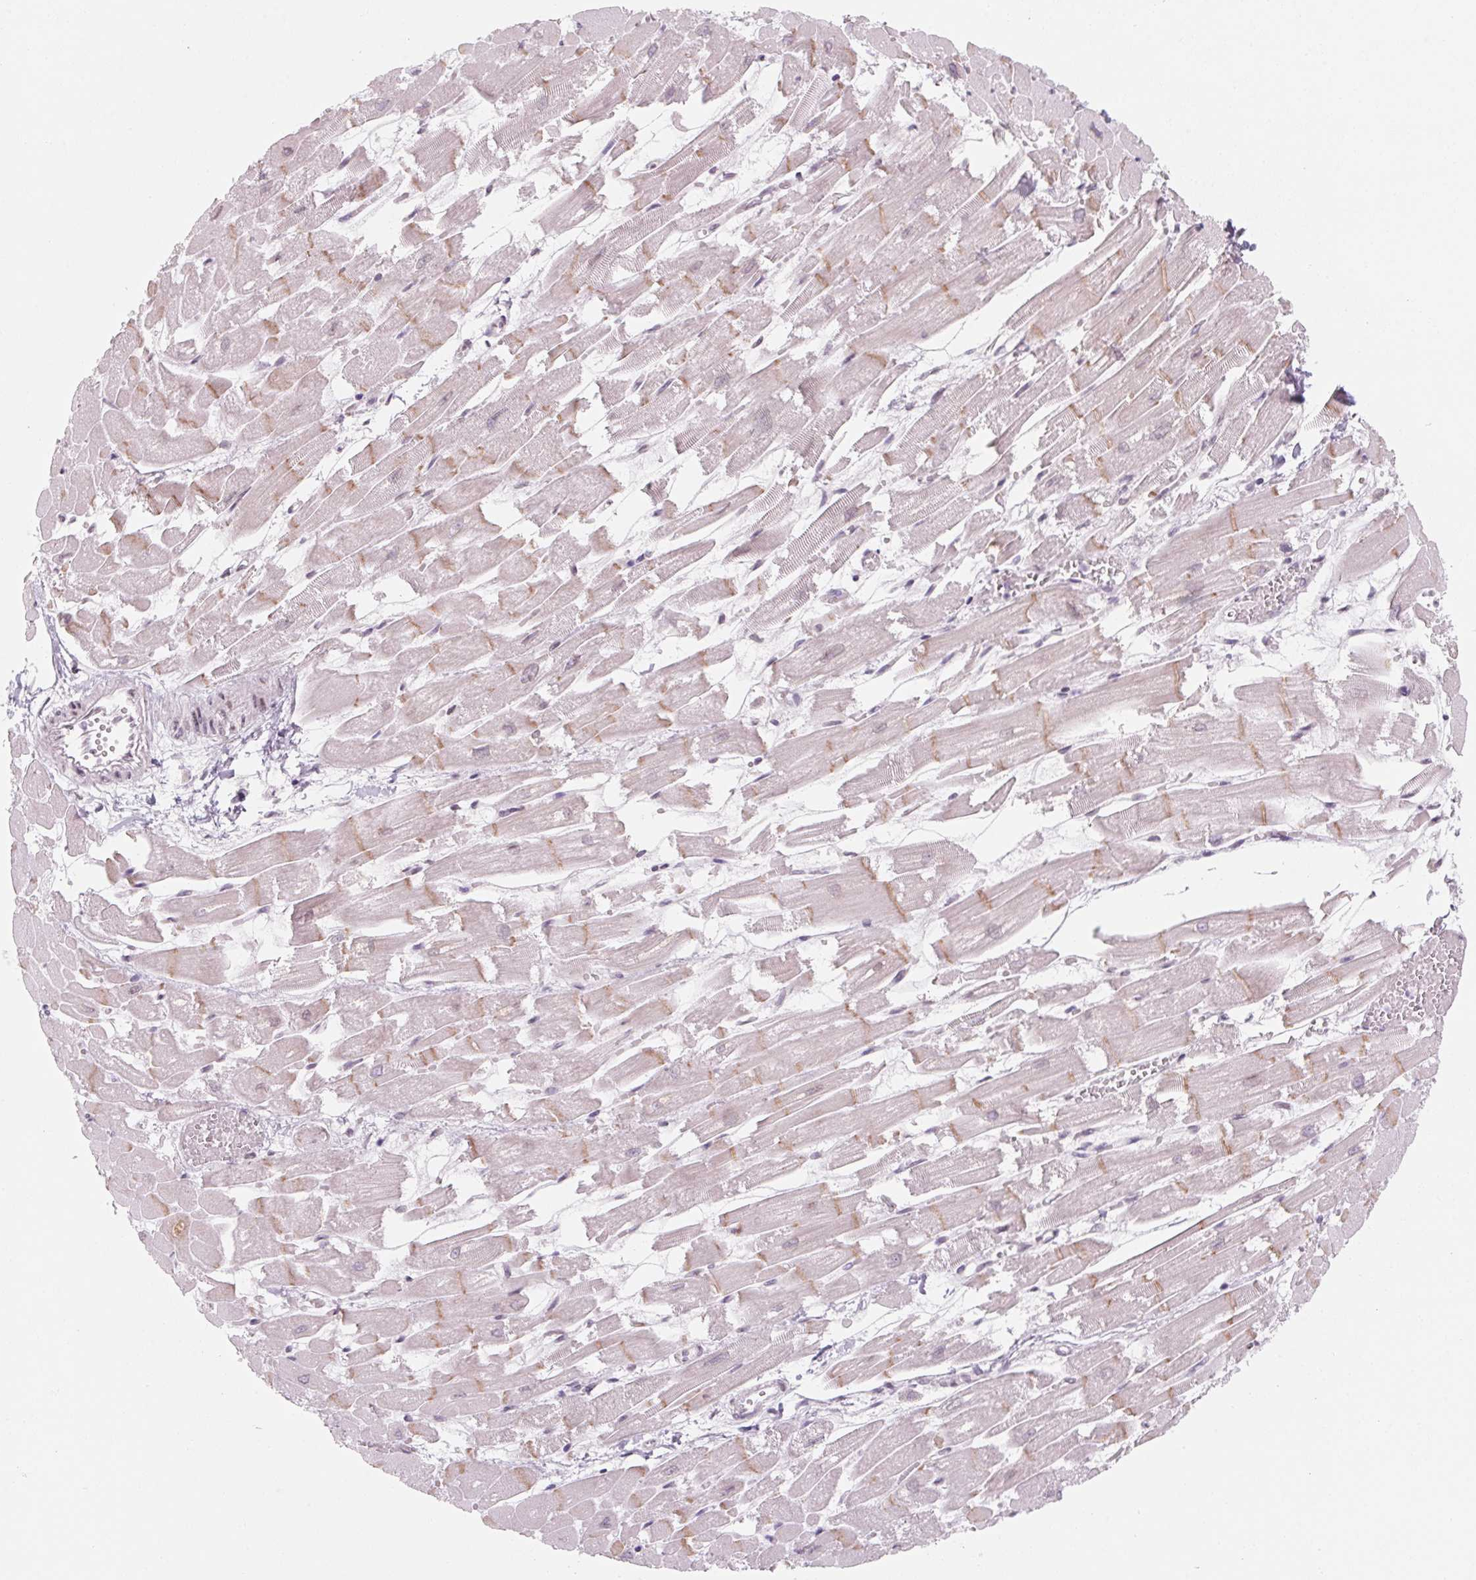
{"staining": {"intensity": "moderate", "quantity": "<25%", "location": "cytoplasmic/membranous"}, "tissue": "heart muscle", "cell_type": "Cardiomyocytes", "image_type": "normal", "snomed": [{"axis": "morphology", "description": "Normal tissue, NOS"}, {"axis": "topography", "description": "Heart"}], "caption": "Heart muscle stained for a protein shows moderate cytoplasmic/membranous positivity in cardiomyocytes.", "gene": "KCNQ2", "patient": {"sex": "female", "age": 52}}